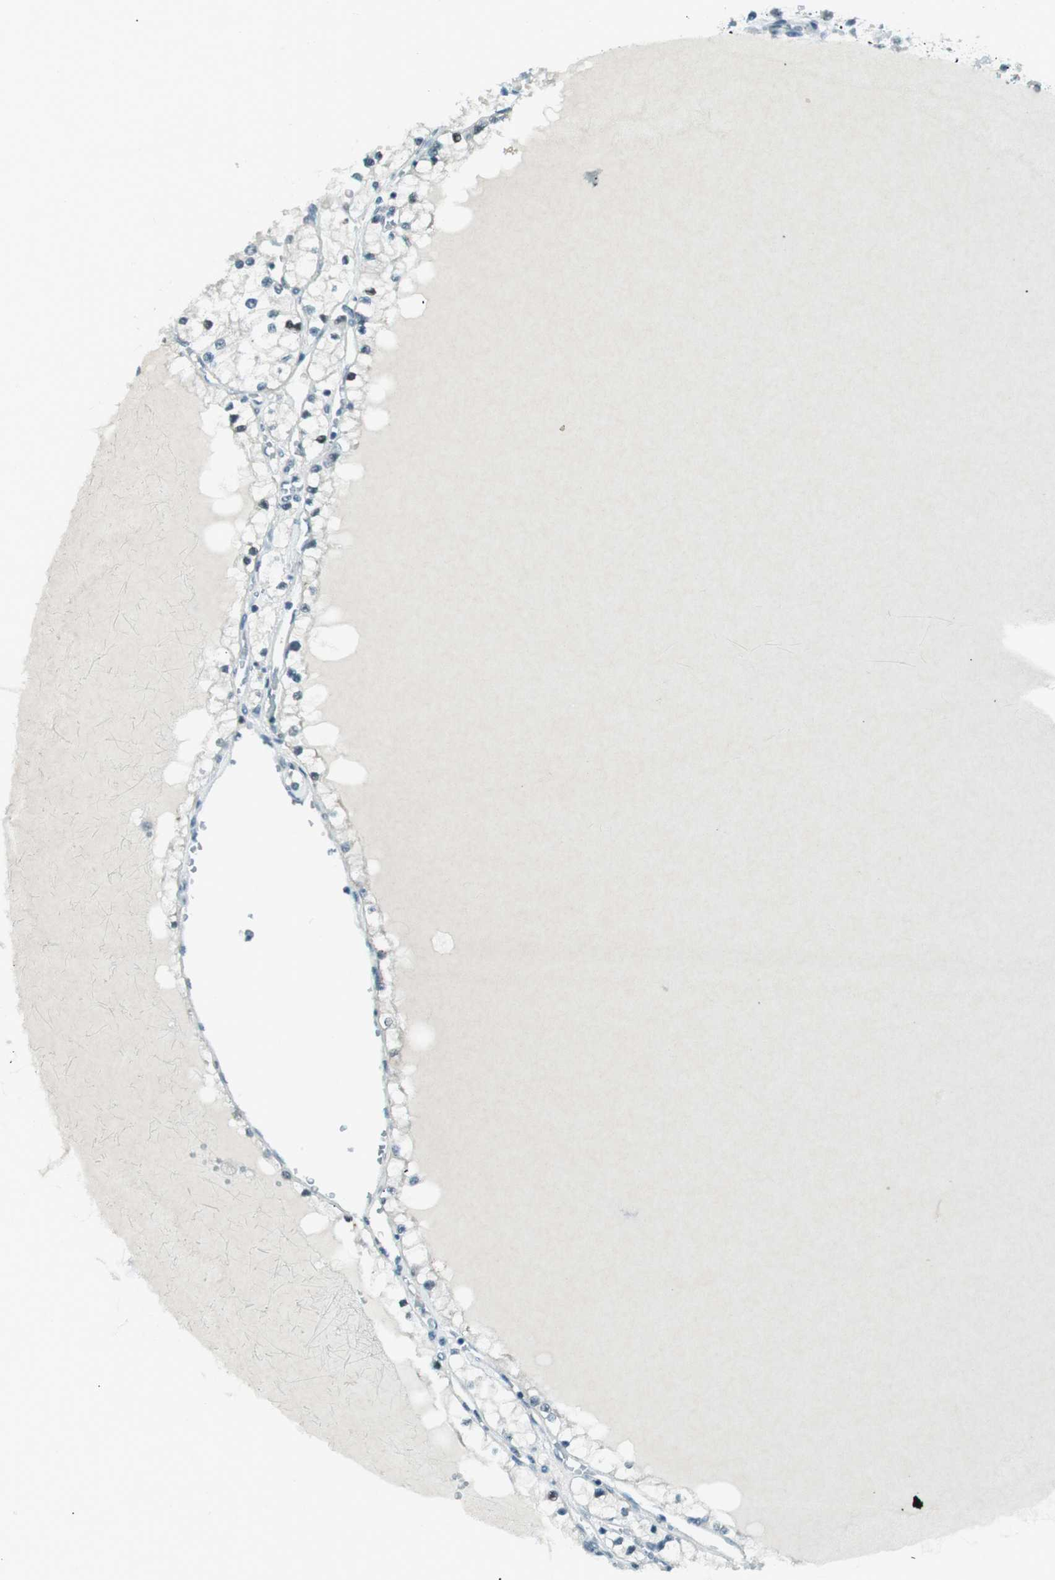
{"staining": {"intensity": "strong", "quantity": "<25%", "location": "nuclear"}, "tissue": "renal cancer", "cell_type": "Tumor cells", "image_type": "cancer", "snomed": [{"axis": "morphology", "description": "Adenocarcinoma, NOS"}, {"axis": "topography", "description": "Kidney"}], "caption": "A medium amount of strong nuclear expression is identified in approximately <25% of tumor cells in adenocarcinoma (renal) tissue. Using DAB (brown) and hematoxylin (blue) stains, captured at high magnification using brightfield microscopy.", "gene": "PJA1", "patient": {"sex": "male", "age": 68}}